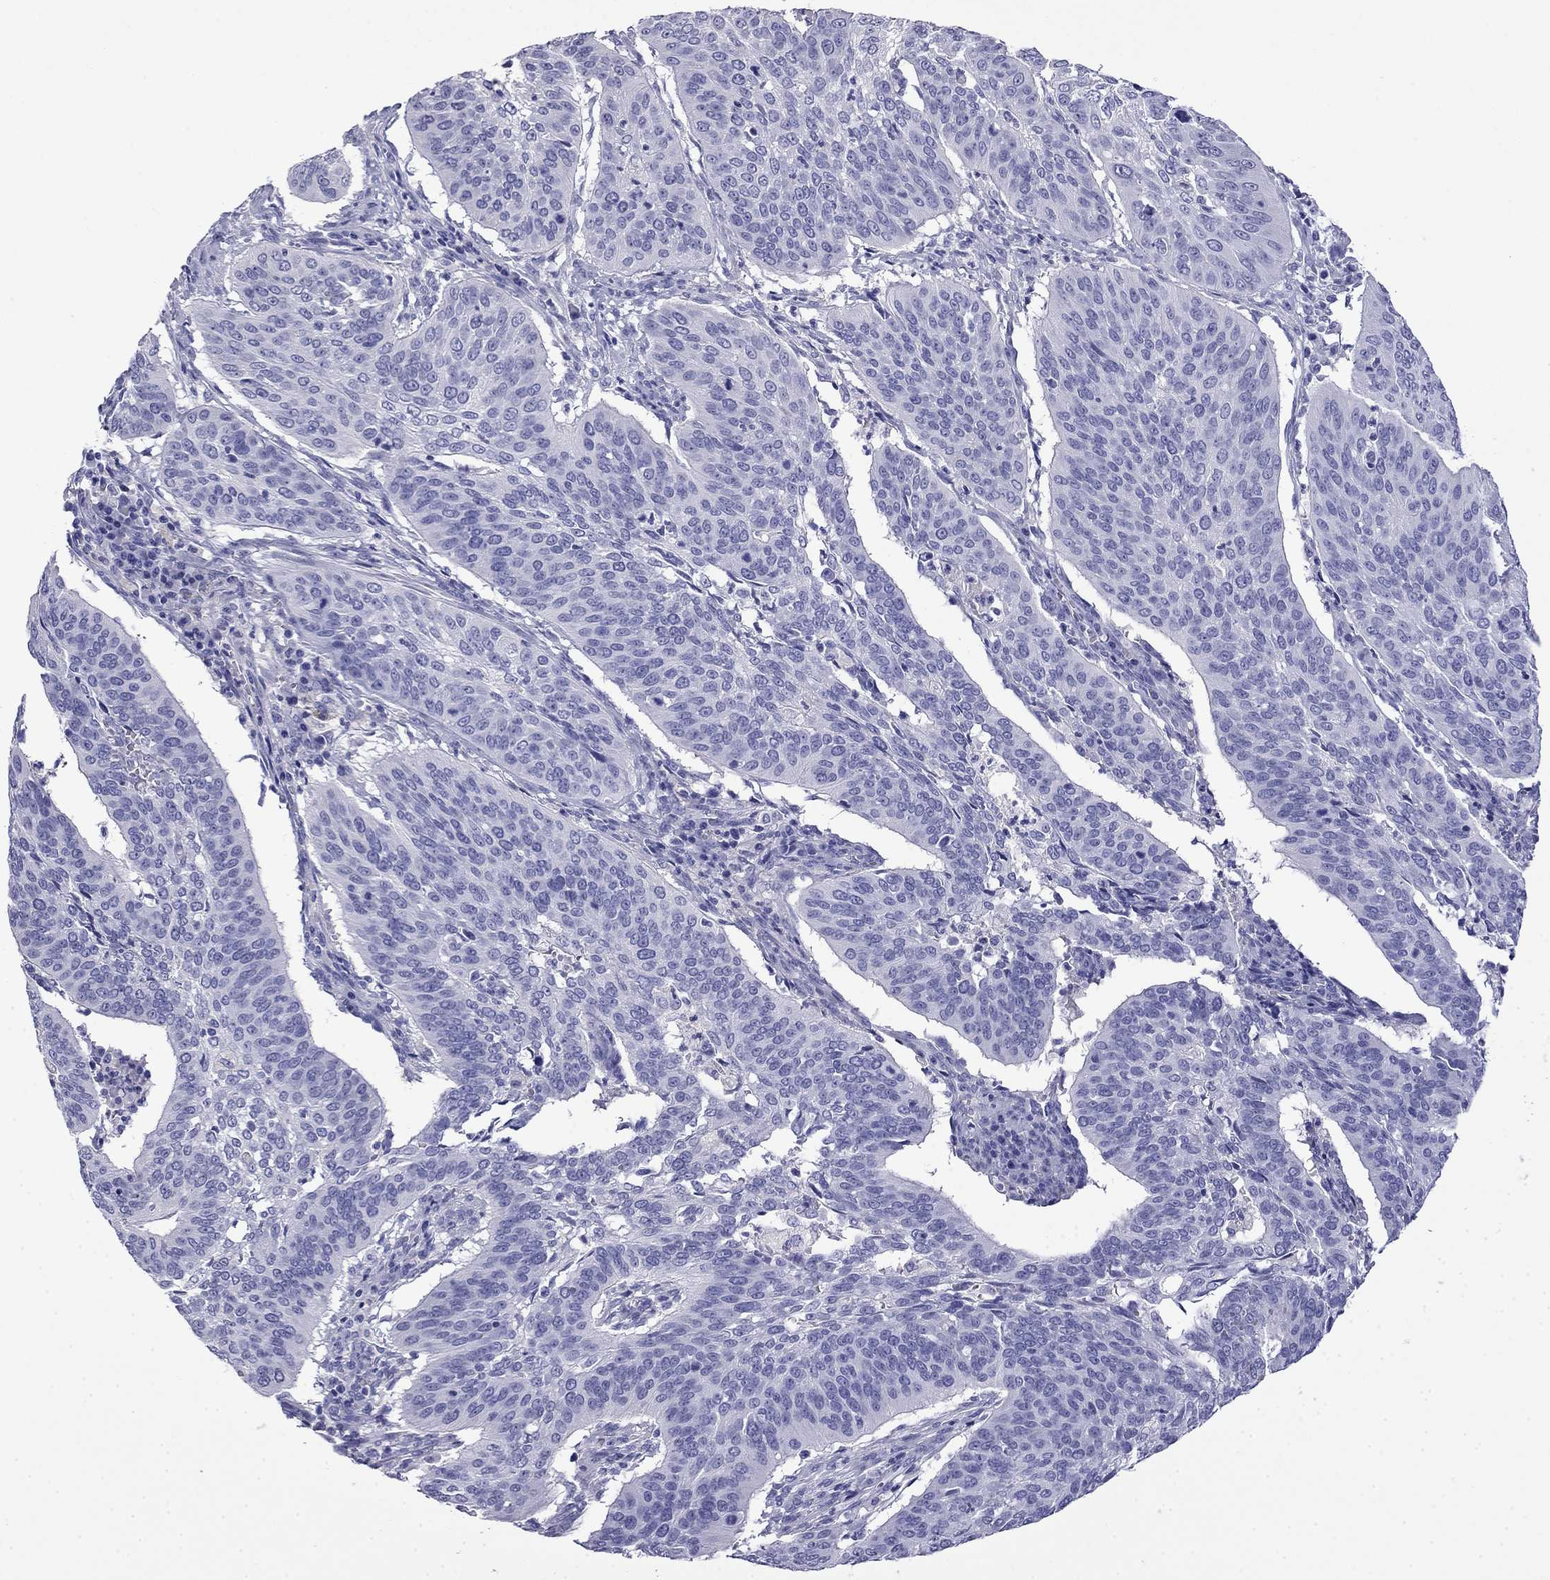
{"staining": {"intensity": "negative", "quantity": "none", "location": "none"}, "tissue": "cervical cancer", "cell_type": "Tumor cells", "image_type": "cancer", "snomed": [{"axis": "morphology", "description": "Normal tissue, NOS"}, {"axis": "morphology", "description": "Squamous cell carcinoma, NOS"}, {"axis": "topography", "description": "Cervix"}], "caption": "Immunohistochemistry (IHC) histopathology image of neoplastic tissue: squamous cell carcinoma (cervical) stained with DAB (3,3'-diaminobenzidine) demonstrates no significant protein expression in tumor cells.", "gene": "MYO15A", "patient": {"sex": "female", "age": 39}}